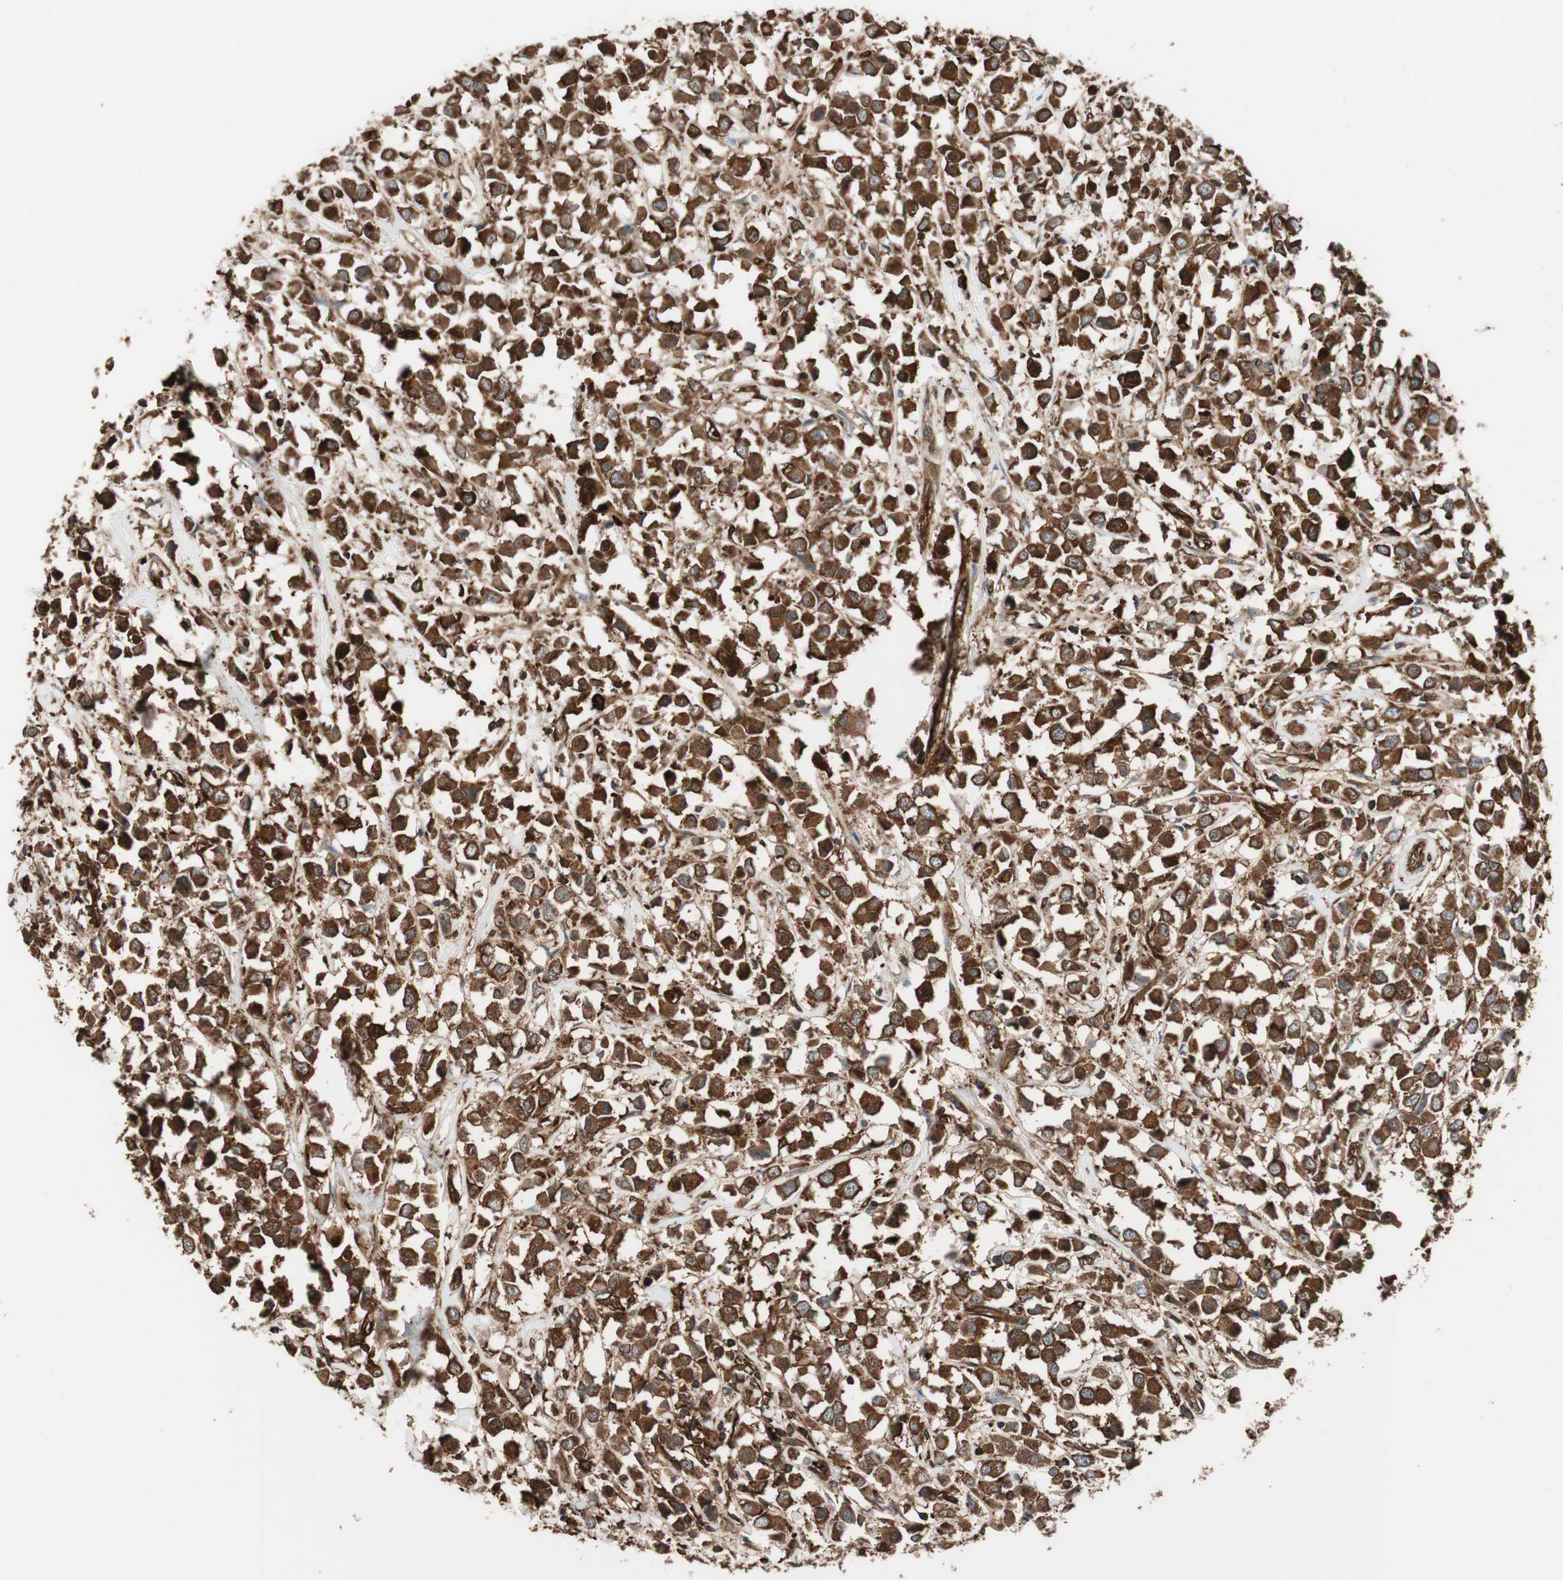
{"staining": {"intensity": "strong", "quantity": ">75%", "location": "cytoplasmic/membranous"}, "tissue": "breast cancer", "cell_type": "Tumor cells", "image_type": "cancer", "snomed": [{"axis": "morphology", "description": "Duct carcinoma"}, {"axis": "topography", "description": "Breast"}], "caption": "An immunohistochemistry (IHC) histopathology image of tumor tissue is shown. Protein staining in brown shows strong cytoplasmic/membranous positivity in breast cancer (infiltrating ductal carcinoma) within tumor cells. The staining is performed using DAB (3,3'-diaminobenzidine) brown chromogen to label protein expression. The nuclei are counter-stained blue using hematoxylin.", "gene": "VASP", "patient": {"sex": "female", "age": 61}}